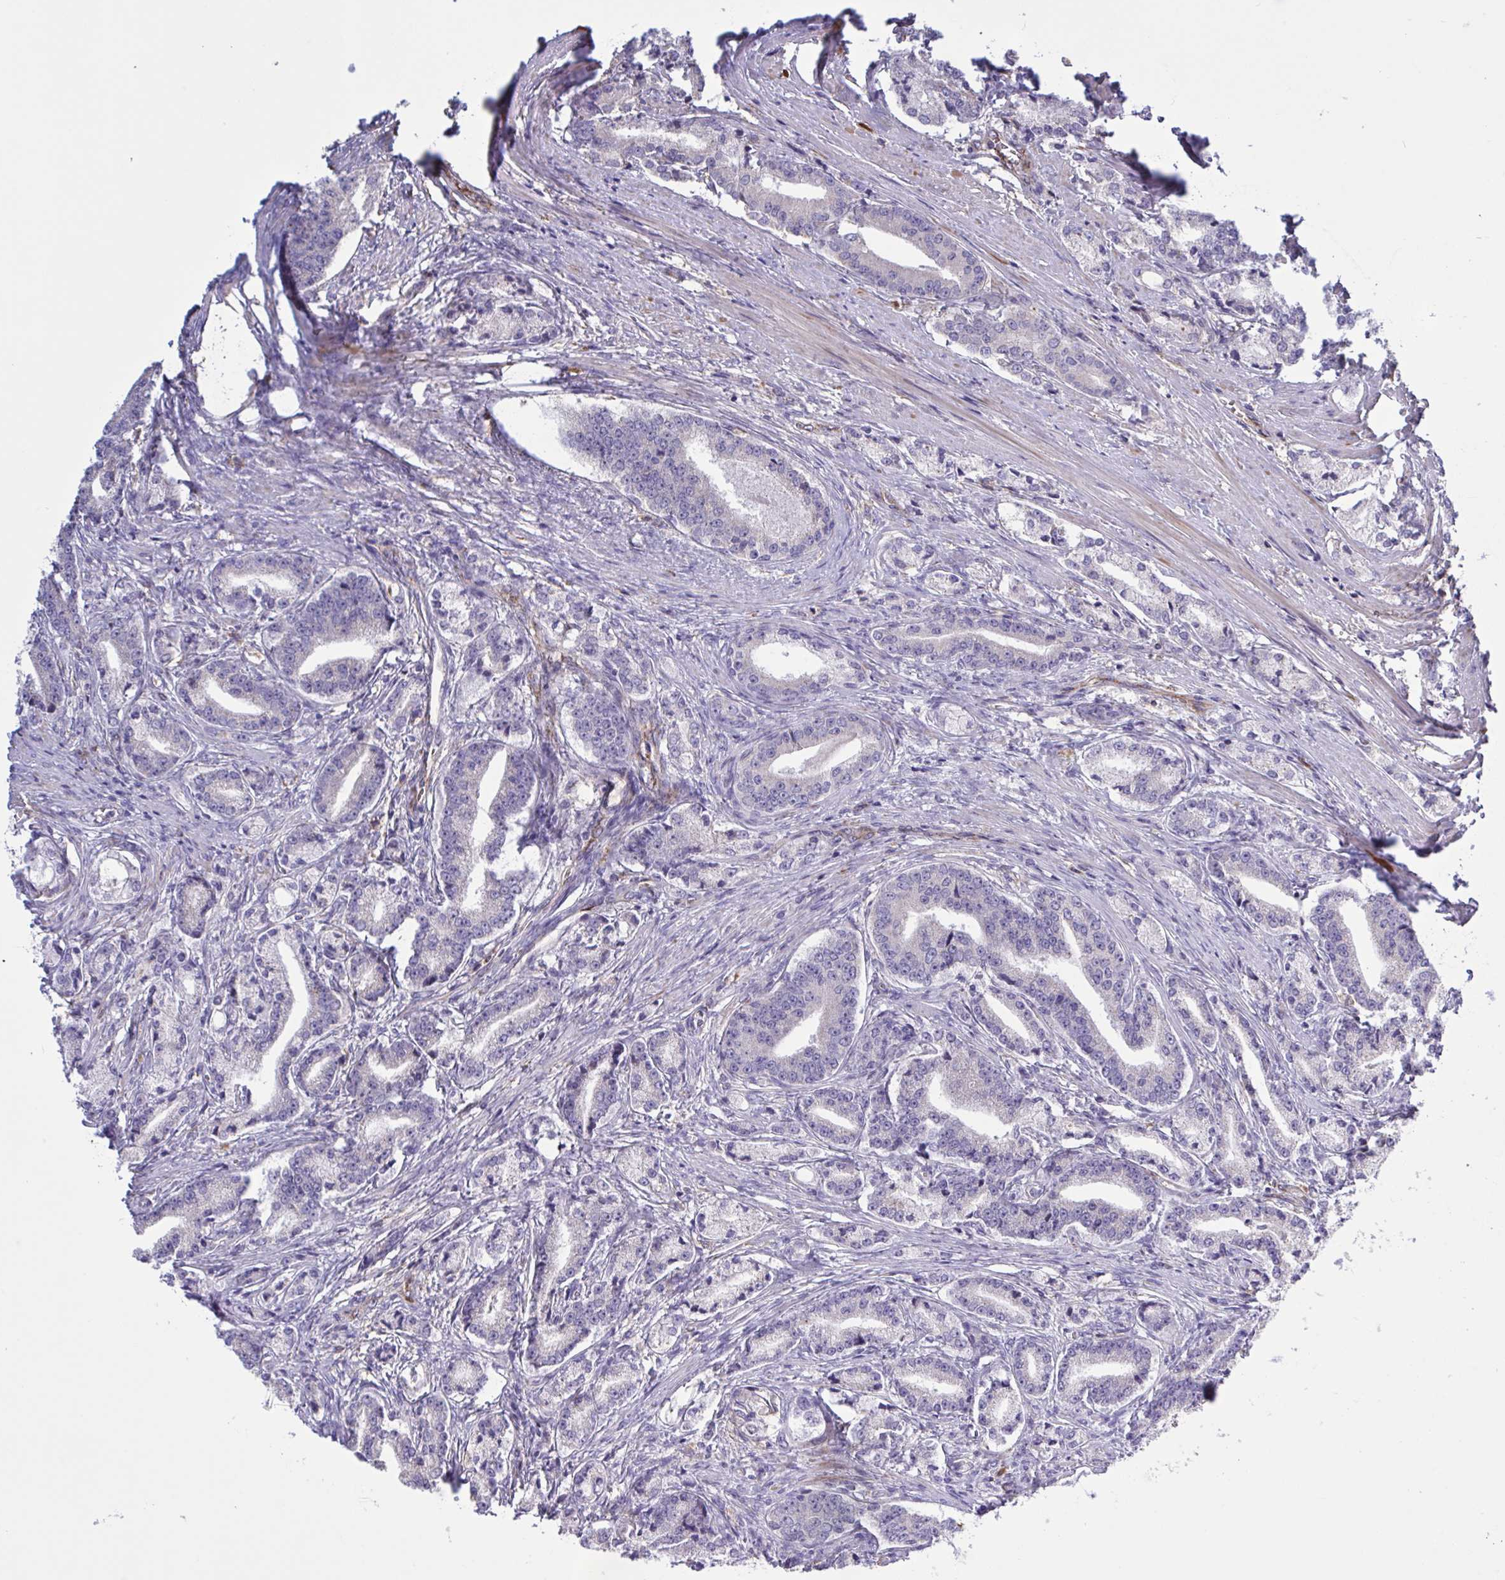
{"staining": {"intensity": "negative", "quantity": "none", "location": "none"}, "tissue": "prostate cancer", "cell_type": "Tumor cells", "image_type": "cancer", "snomed": [{"axis": "morphology", "description": "Adenocarcinoma, High grade"}, {"axis": "topography", "description": "Prostate and seminal vesicle, NOS"}], "caption": "High magnification brightfield microscopy of adenocarcinoma (high-grade) (prostate) stained with DAB (3,3'-diaminobenzidine) (brown) and counterstained with hematoxylin (blue): tumor cells show no significant positivity.", "gene": "CD101", "patient": {"sex": "male", "age": 61}}